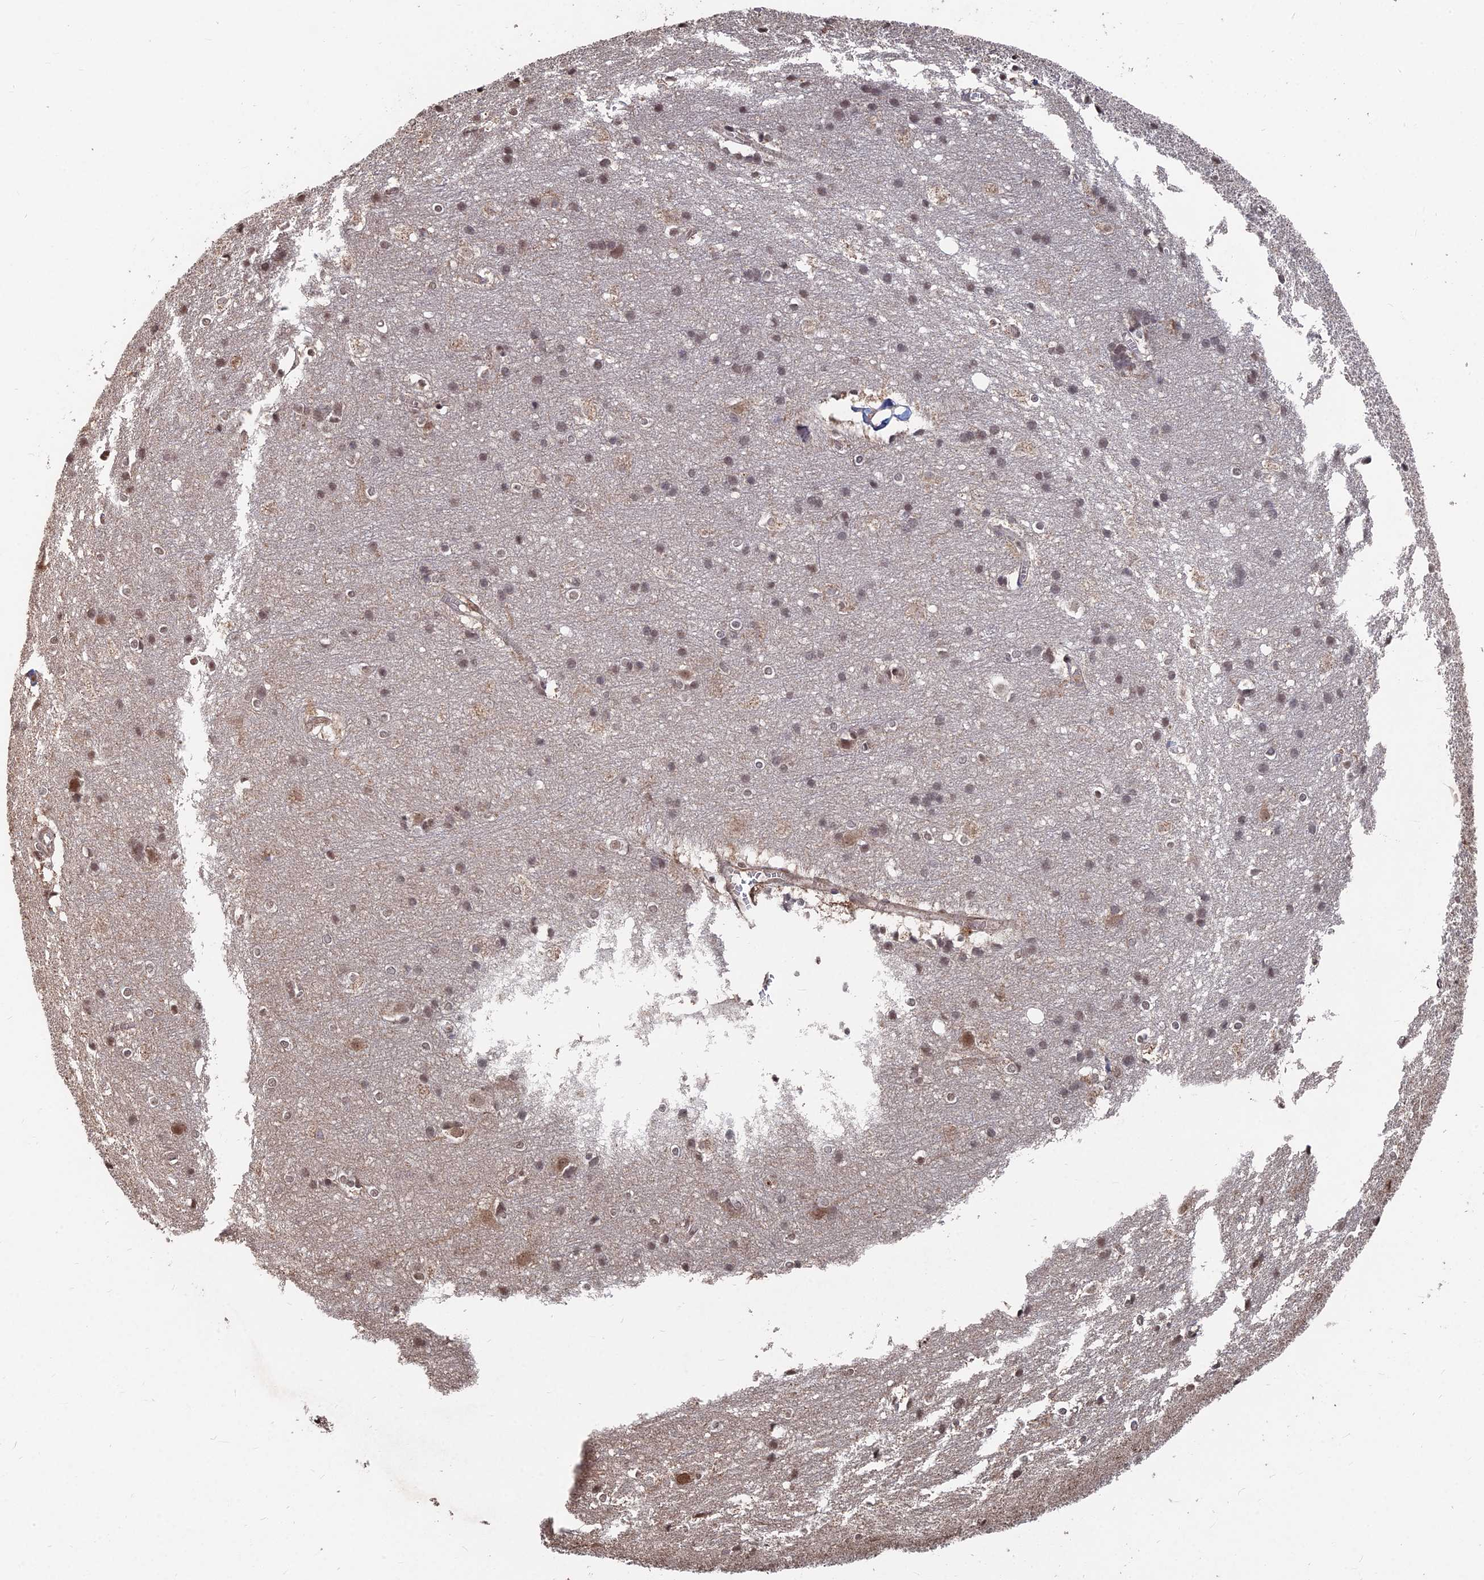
{"staining": {"intensity": "weak", "quantity": ">75%", "location": "cytoplasmic/membranous"}, "tissue": "cerebral cortex", "cell_type": "Endothelial cells", "image_type": "normal", "snomed": [{"axis": "morphology", "description": "Normal tissue, NOS"}, {"axis": "topography", "description": "Cerebral cortex"}], "caption": "Brown immunohistochemical staining in benign cerebral cortex displays weak cytoplasmic/membranous expression in approximately >75% of endothelial cells.", "gene": "CCNP", "patient": {"sex": "male", "age": 54}}